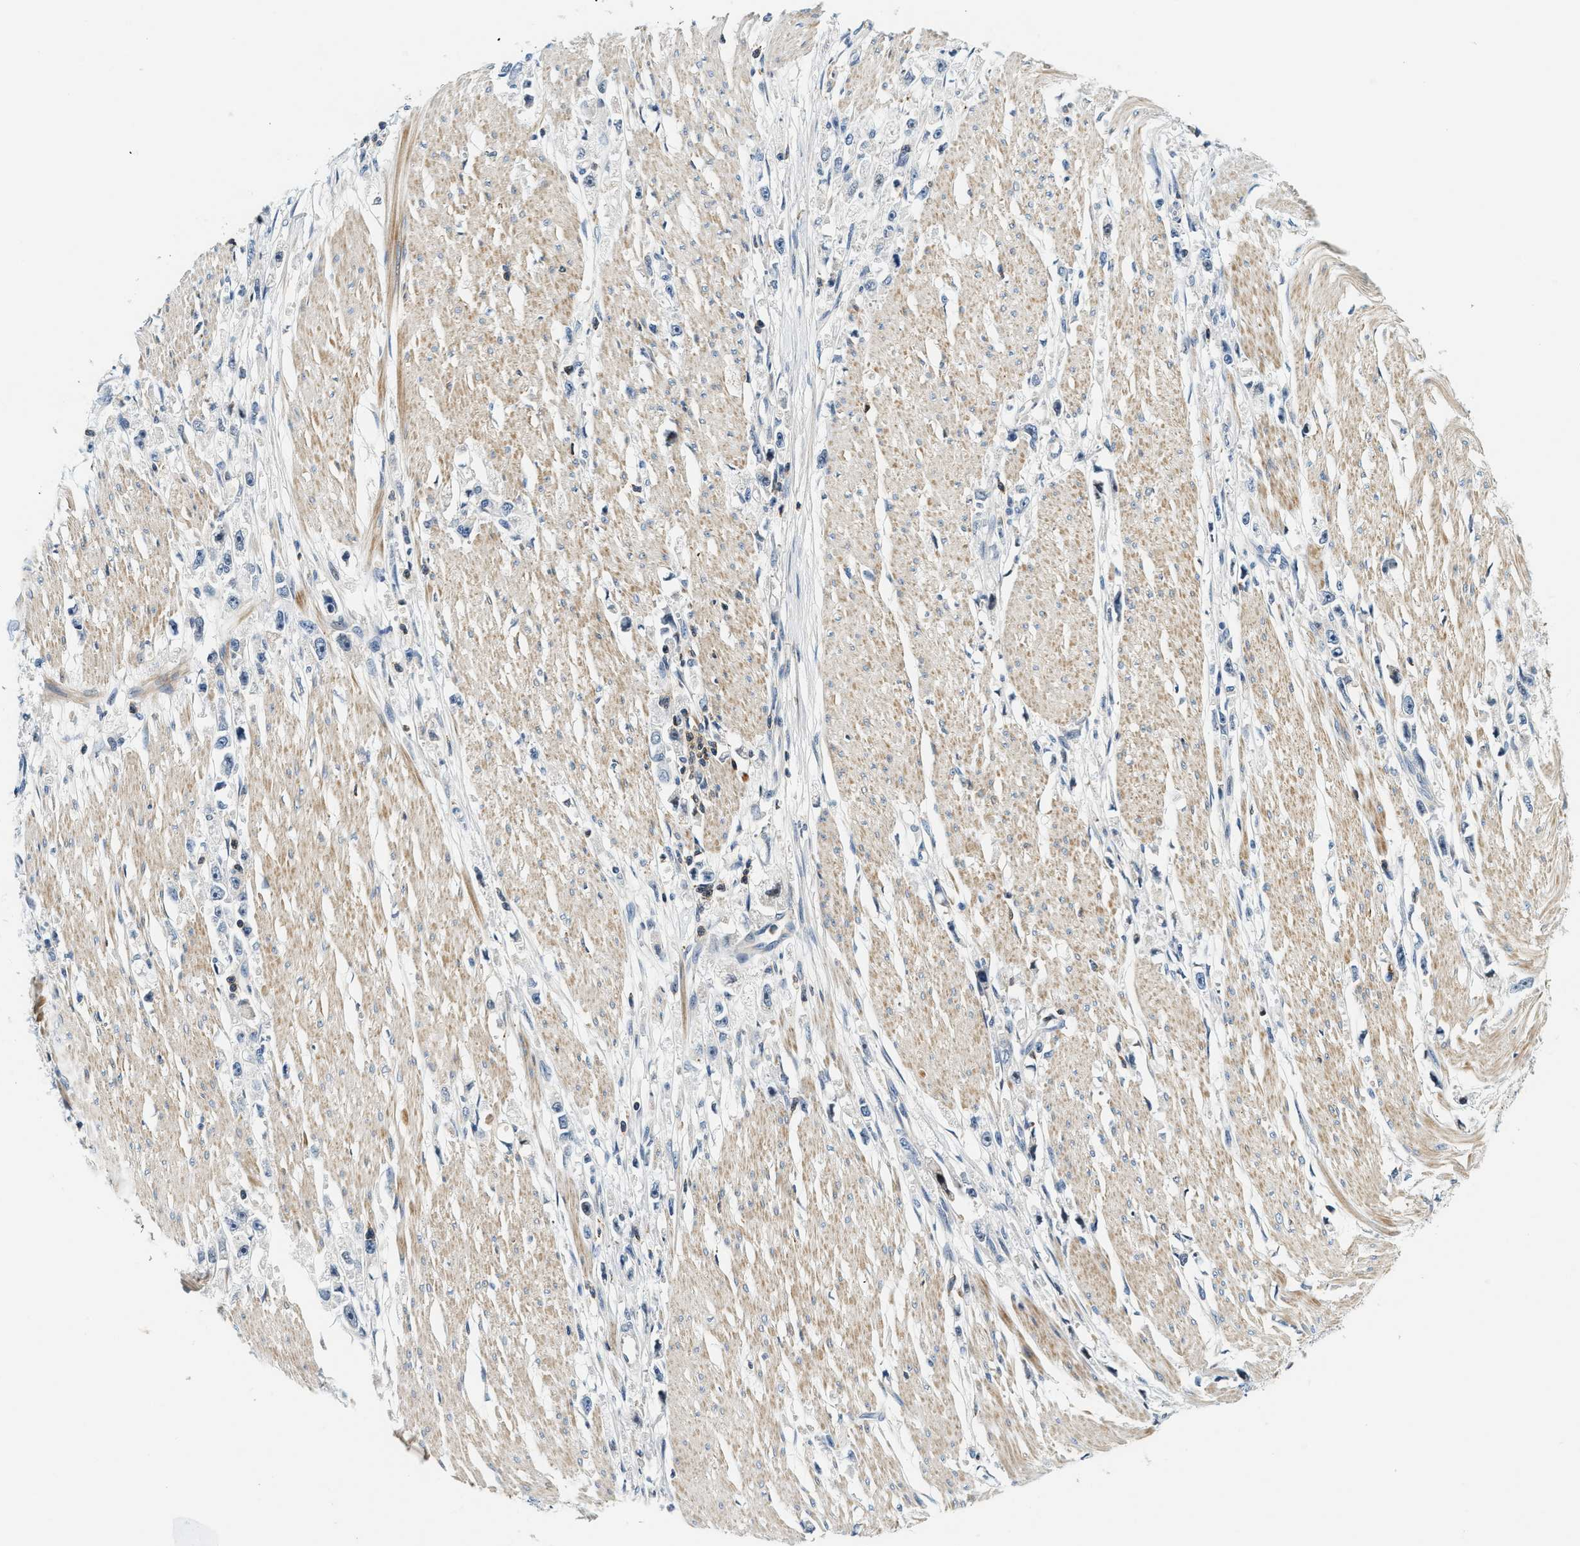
{"staining": {"intensity": "negative", "quantity": "none", "location": "none"}, "tissue": "stomach cancer", "cell_type": "Tumor cells", "image_type": "cancer", "snomed": [{"axis": "morphology", "description": "Adenocarcinoma, NOS"}, {"axis": "topography", "description": "Stomach"}], "caption": "There is no significant expression in tumor cells of stomach cancer.", "gene": "SAMD9", "patient": {"sex": "female", "age": 59}}